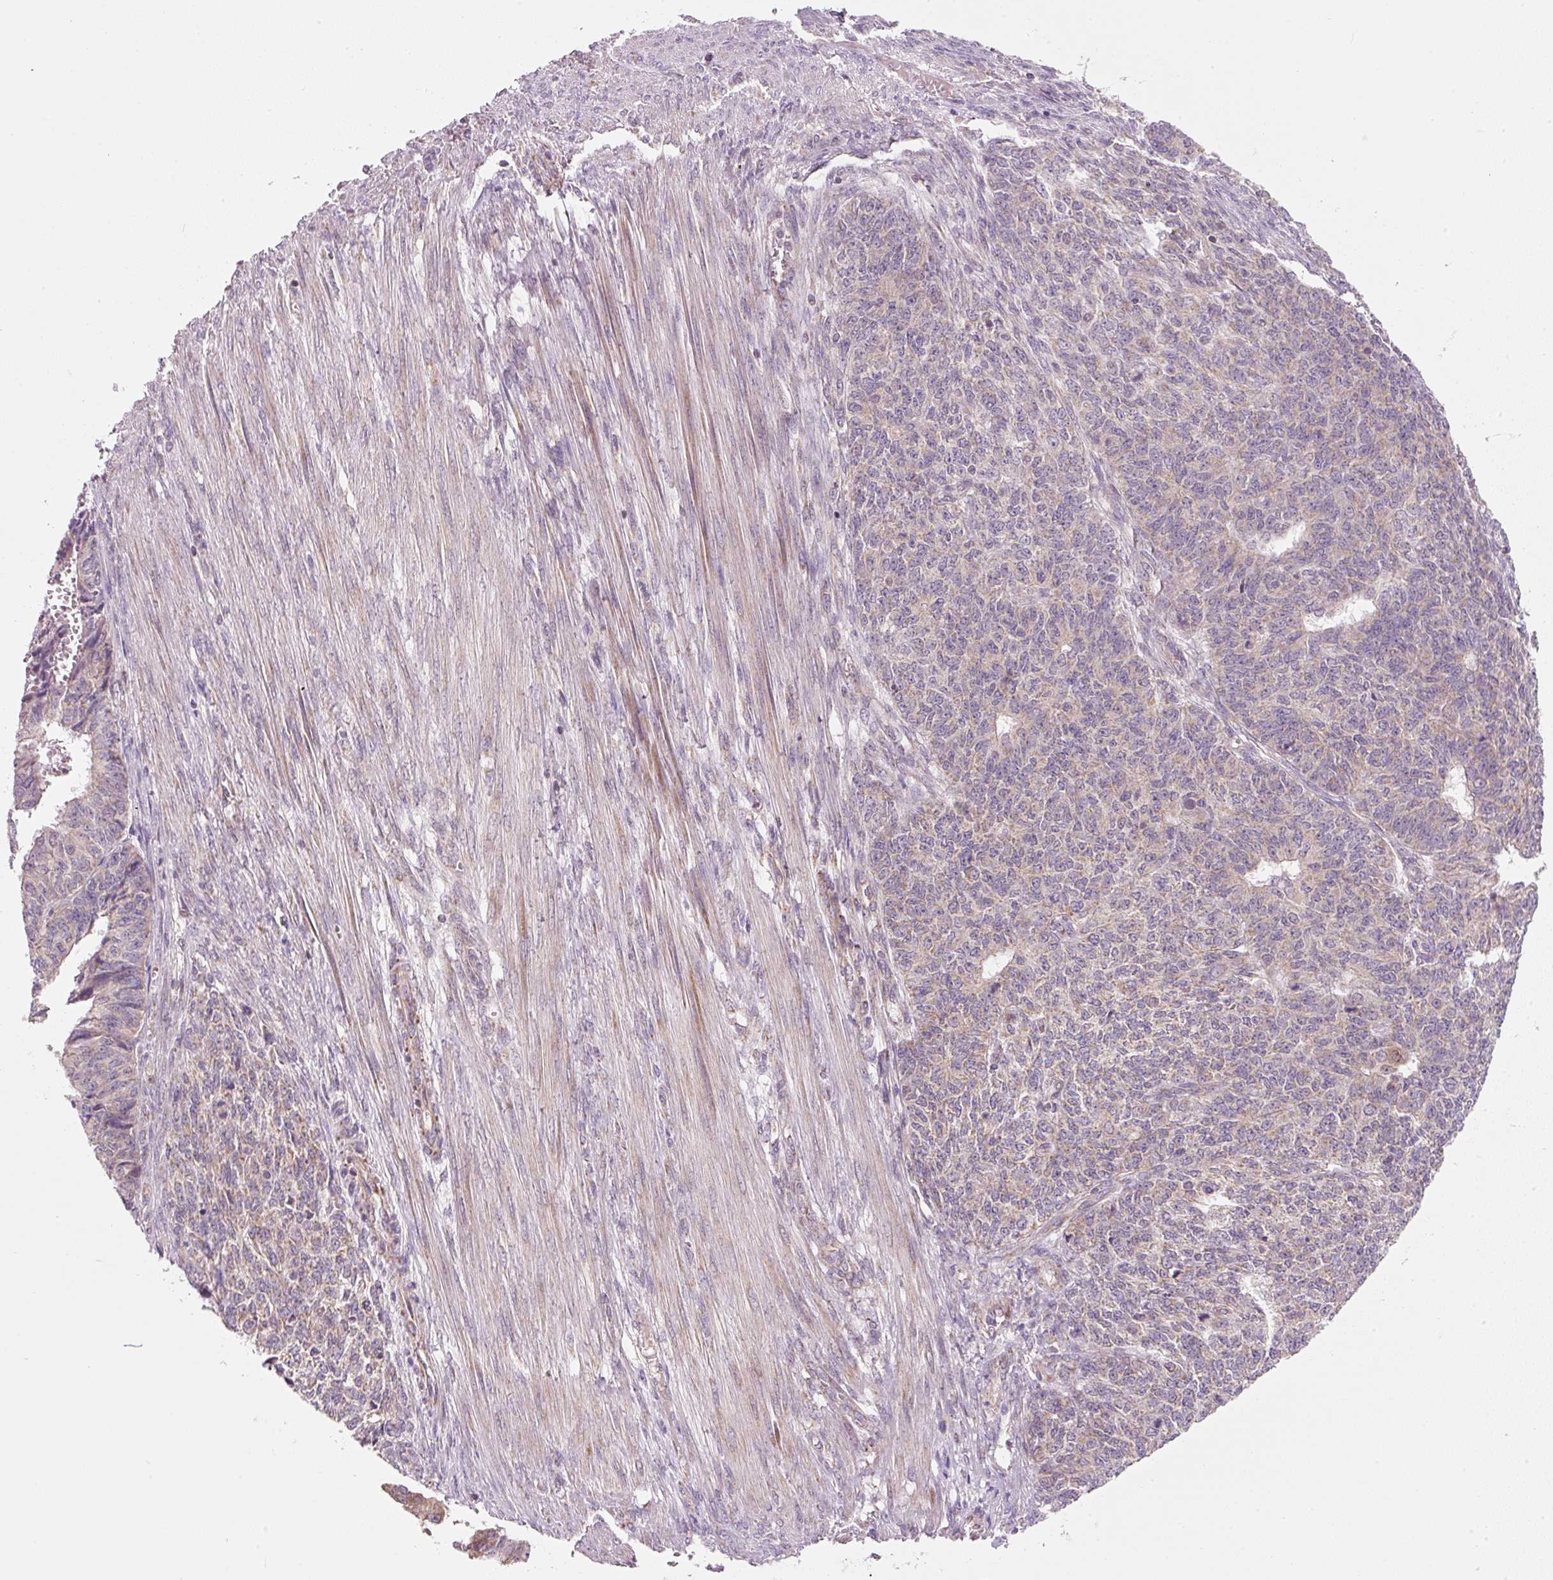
{"staining": {"intensity": "weak", "quantity": "<25%", "location": "cytoplasmic/membranous"}, "tissue": "endometrial cancer", "cell_type": "Tumor cells", "image_type": "cancer", "snomed": [{"axis": "morphology", "description": "Adenocarcinoma, NOS"}, {"axis": "topography", "description": "Endometrium"}], "caption": "Tumor cells are negative for brown protein staining in endometrial cancer (adenocarcinoma).", "gene": "FAM78B", "patient": {"sex": "female", "age": 32}}